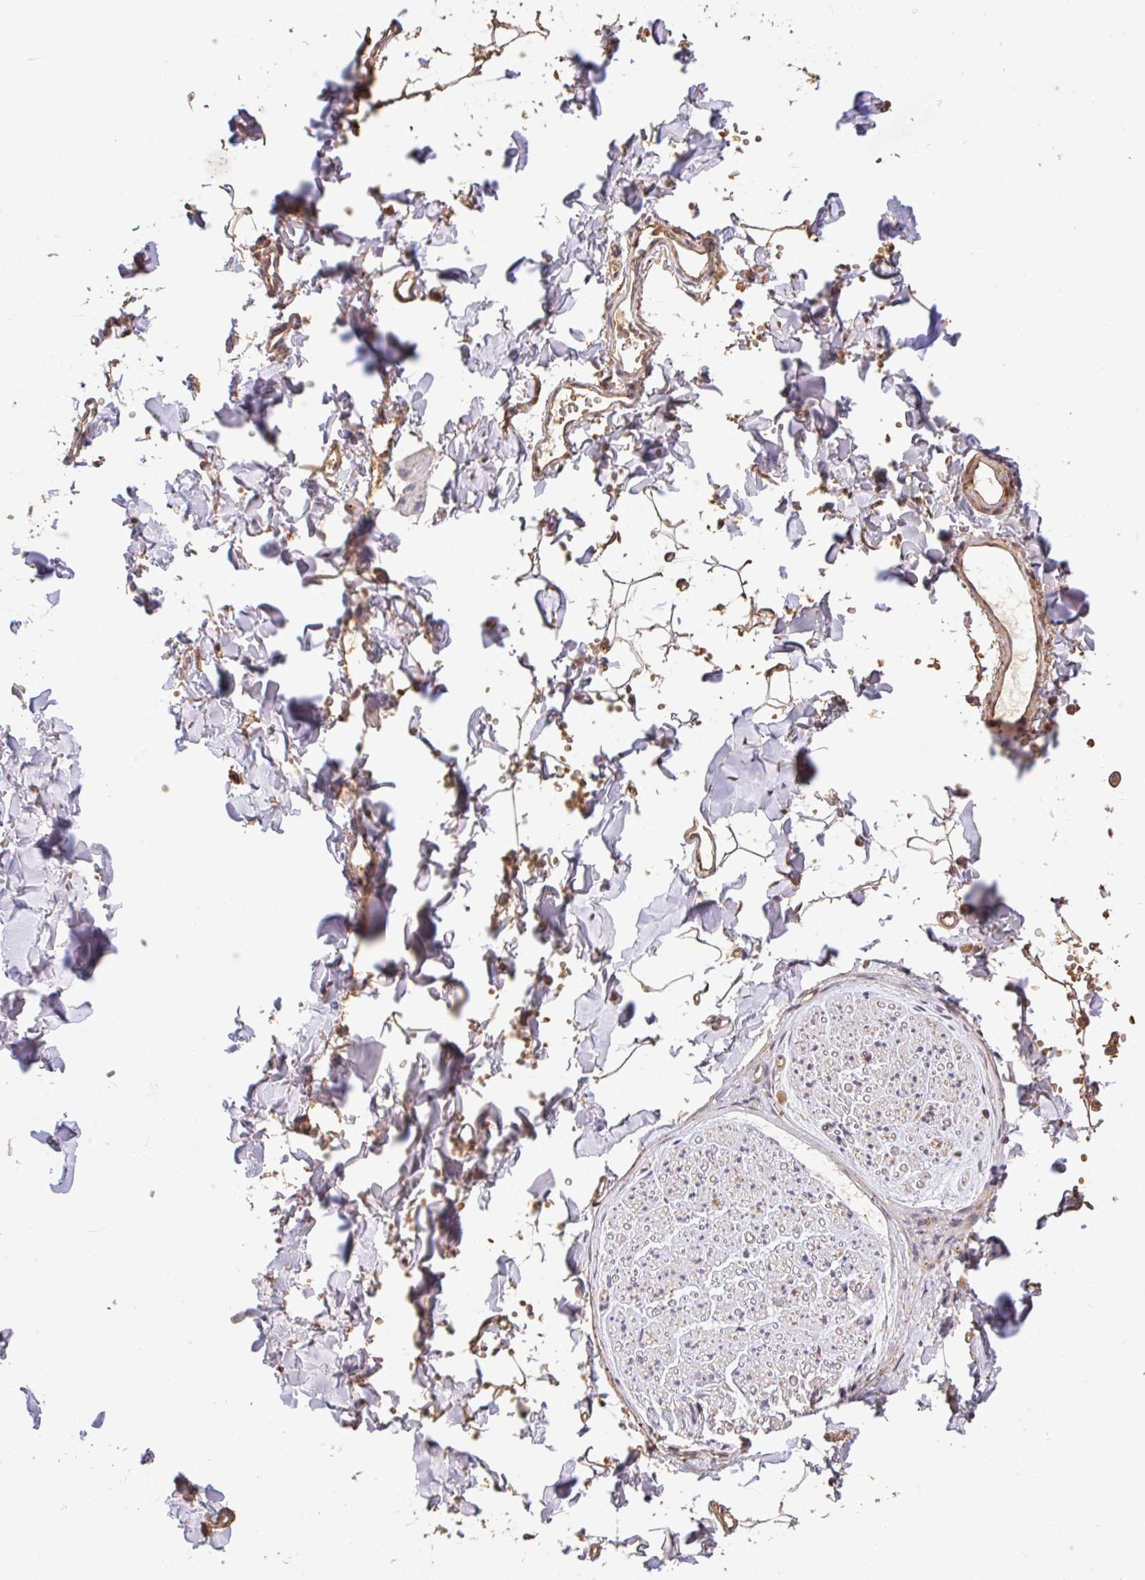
{"staining": {"intensity": "negative", "quantity": "none", "location": "none"}, "tissue": "adipose tissue", "cell_type": "Adipocytes", "image_type": "normal", "snomed": [{"axis": "morphology", "description": "Normal tissue, NOS"}, {"axis": "topography", "description": "Cartilage tissue"}, {"axis": "topography", "description": "Bronchus"}, {"axis": "topography", "description": "Peripheral nerve tissue"}], "caption": "The histopathology image shows no staining of adipocytes in normal adipose tissue.", "gene": "C1QTNF9B", "patient": {"sex": "female", "age": 59}}